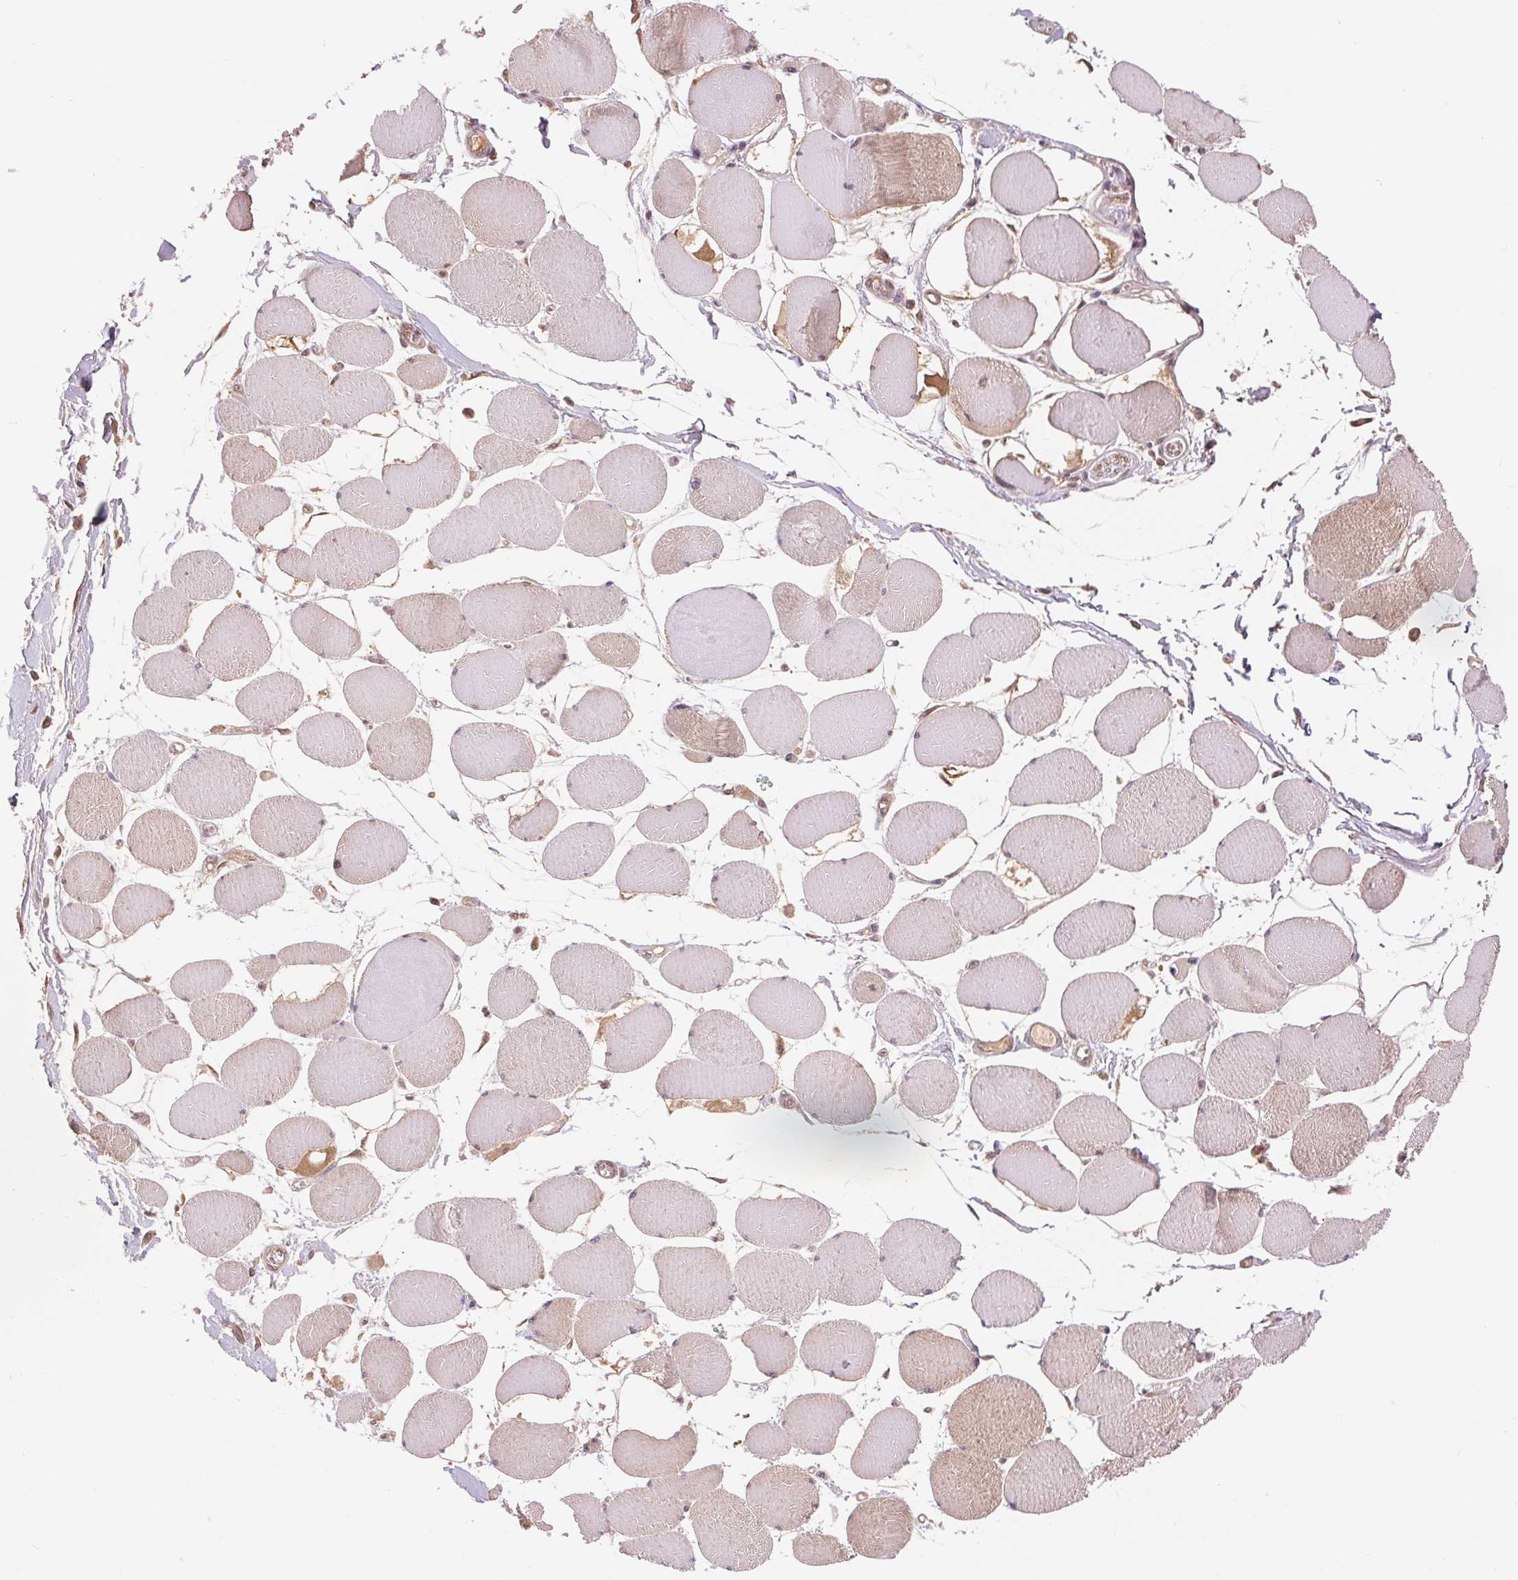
{"staining": {"intensity": "weak", "quantity": "25%-75%", "location": "cytoplasmic/membranous"}, "tissue": "skeletal muscle", "cell_type": "Myocytes", "image_type": "normal", "snomed": [{"axis": "morphology", "description": "Normal tissue, NOS"}, {"axis": "topography", "description": "Skeletal muscle"}], "caption": "An image of skeletal muscle stained for a protein exhibits weak cytoplasmic/membranous brown staining in myocytes. The staining is performed using DAB brown chromogen to label protein expression. The nuclei are counter-stained blue using hematoxylin.", "gene": "TMEM273", "patient": {"sex": "female", "age": 75}}